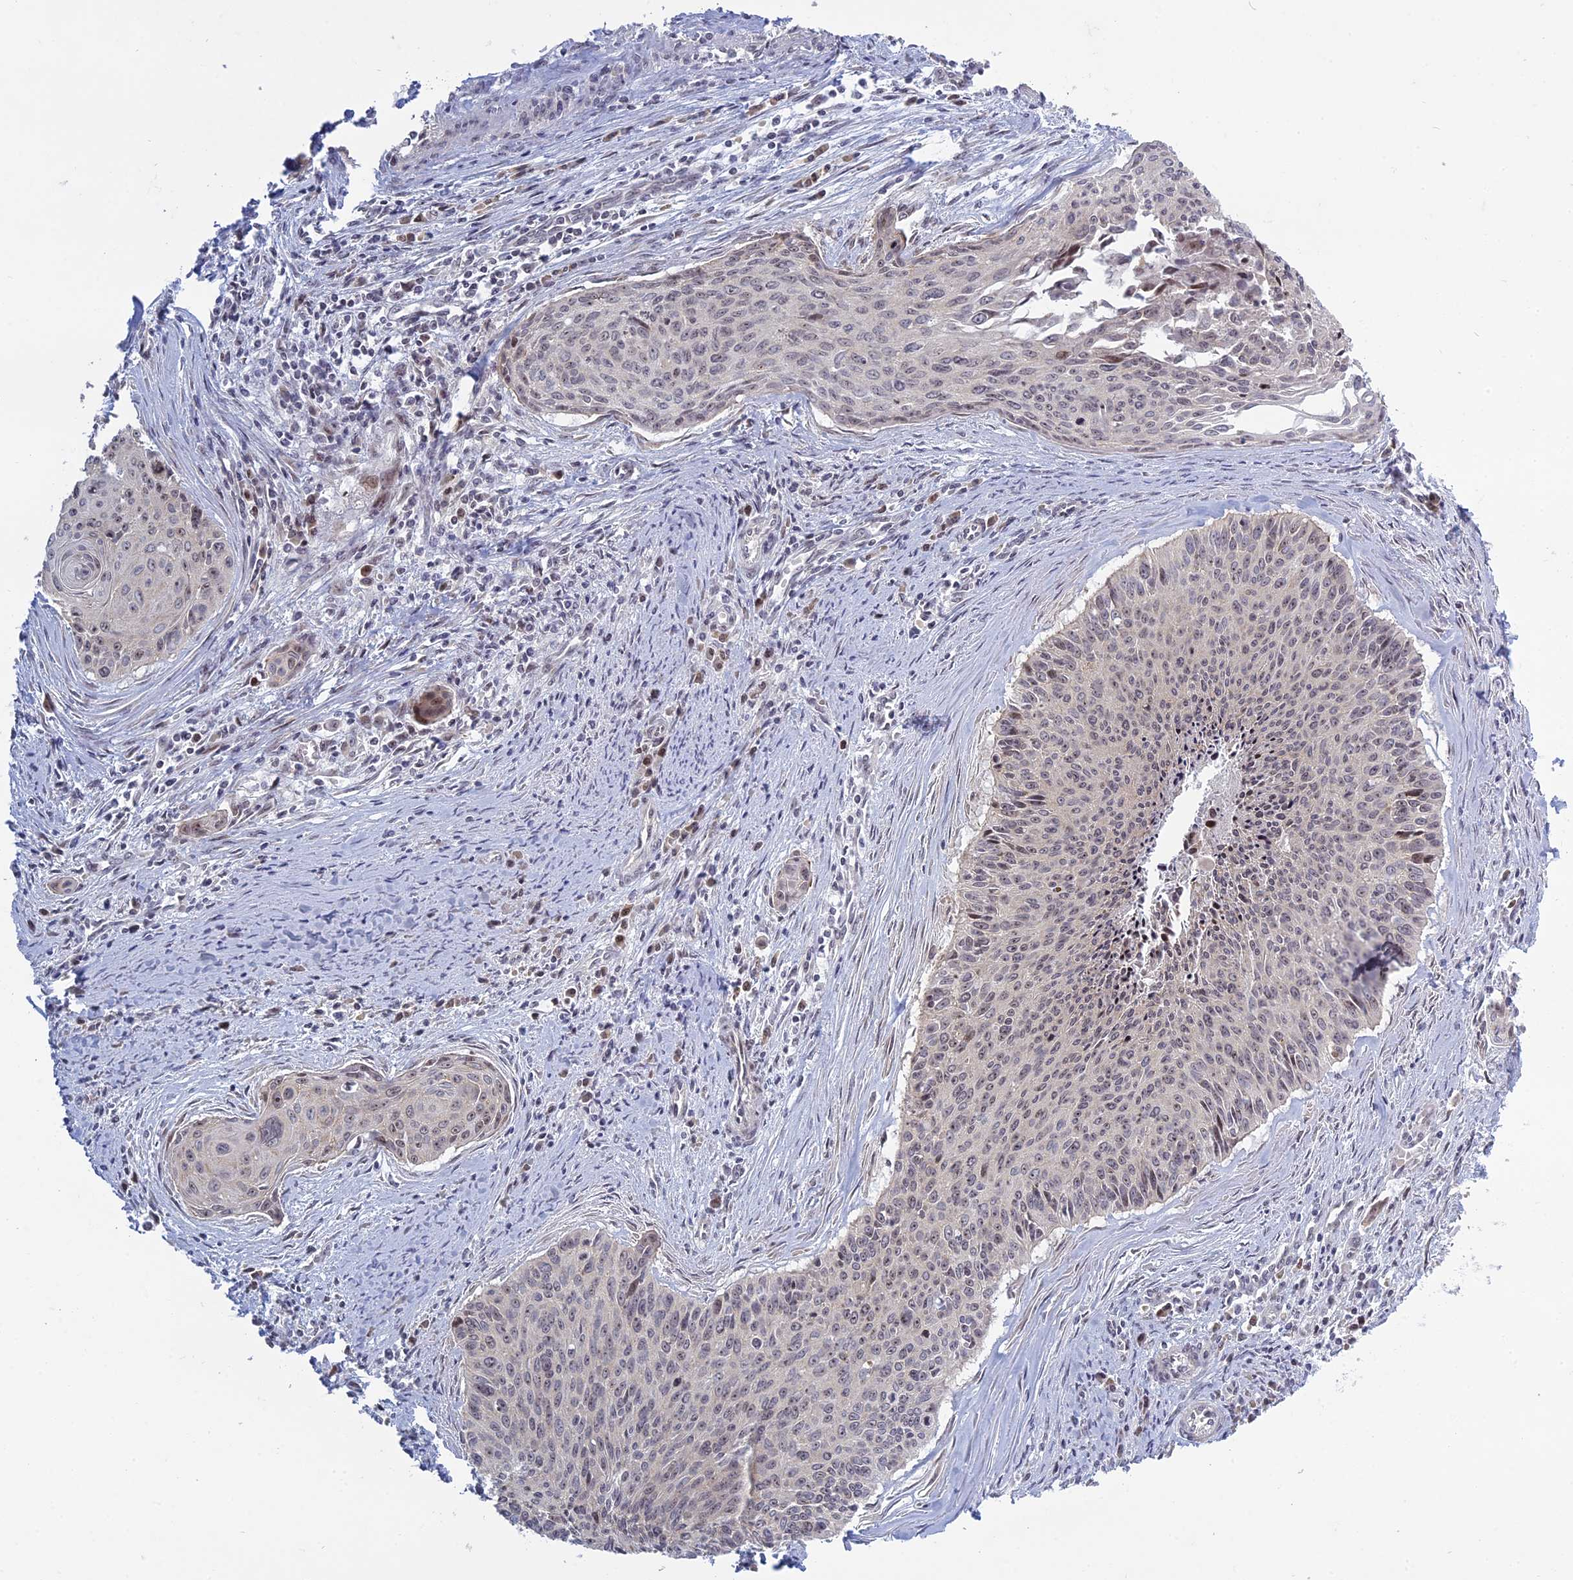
{"staining": {"intensity": "weak", "quantity": "<25%", "location": "nuclear"}, "tissue": "cervical cancer", "cell_type": "Tumor cells", "image_type": "cancer", "snomed": [{"axis": "morphology", "description": "Squamous cell carcinoma, NOS"}, {"axis": "topography", "description": "Cervix"}], "caption": "IHC micrograph of neoplastic tissue: squamous cell carcinoma (cervical) stained with DAB reveals no significant protein staining in tumor cells.", "gene": "RPS19BP1", "patient": {"sex": "female", "age": 55}}